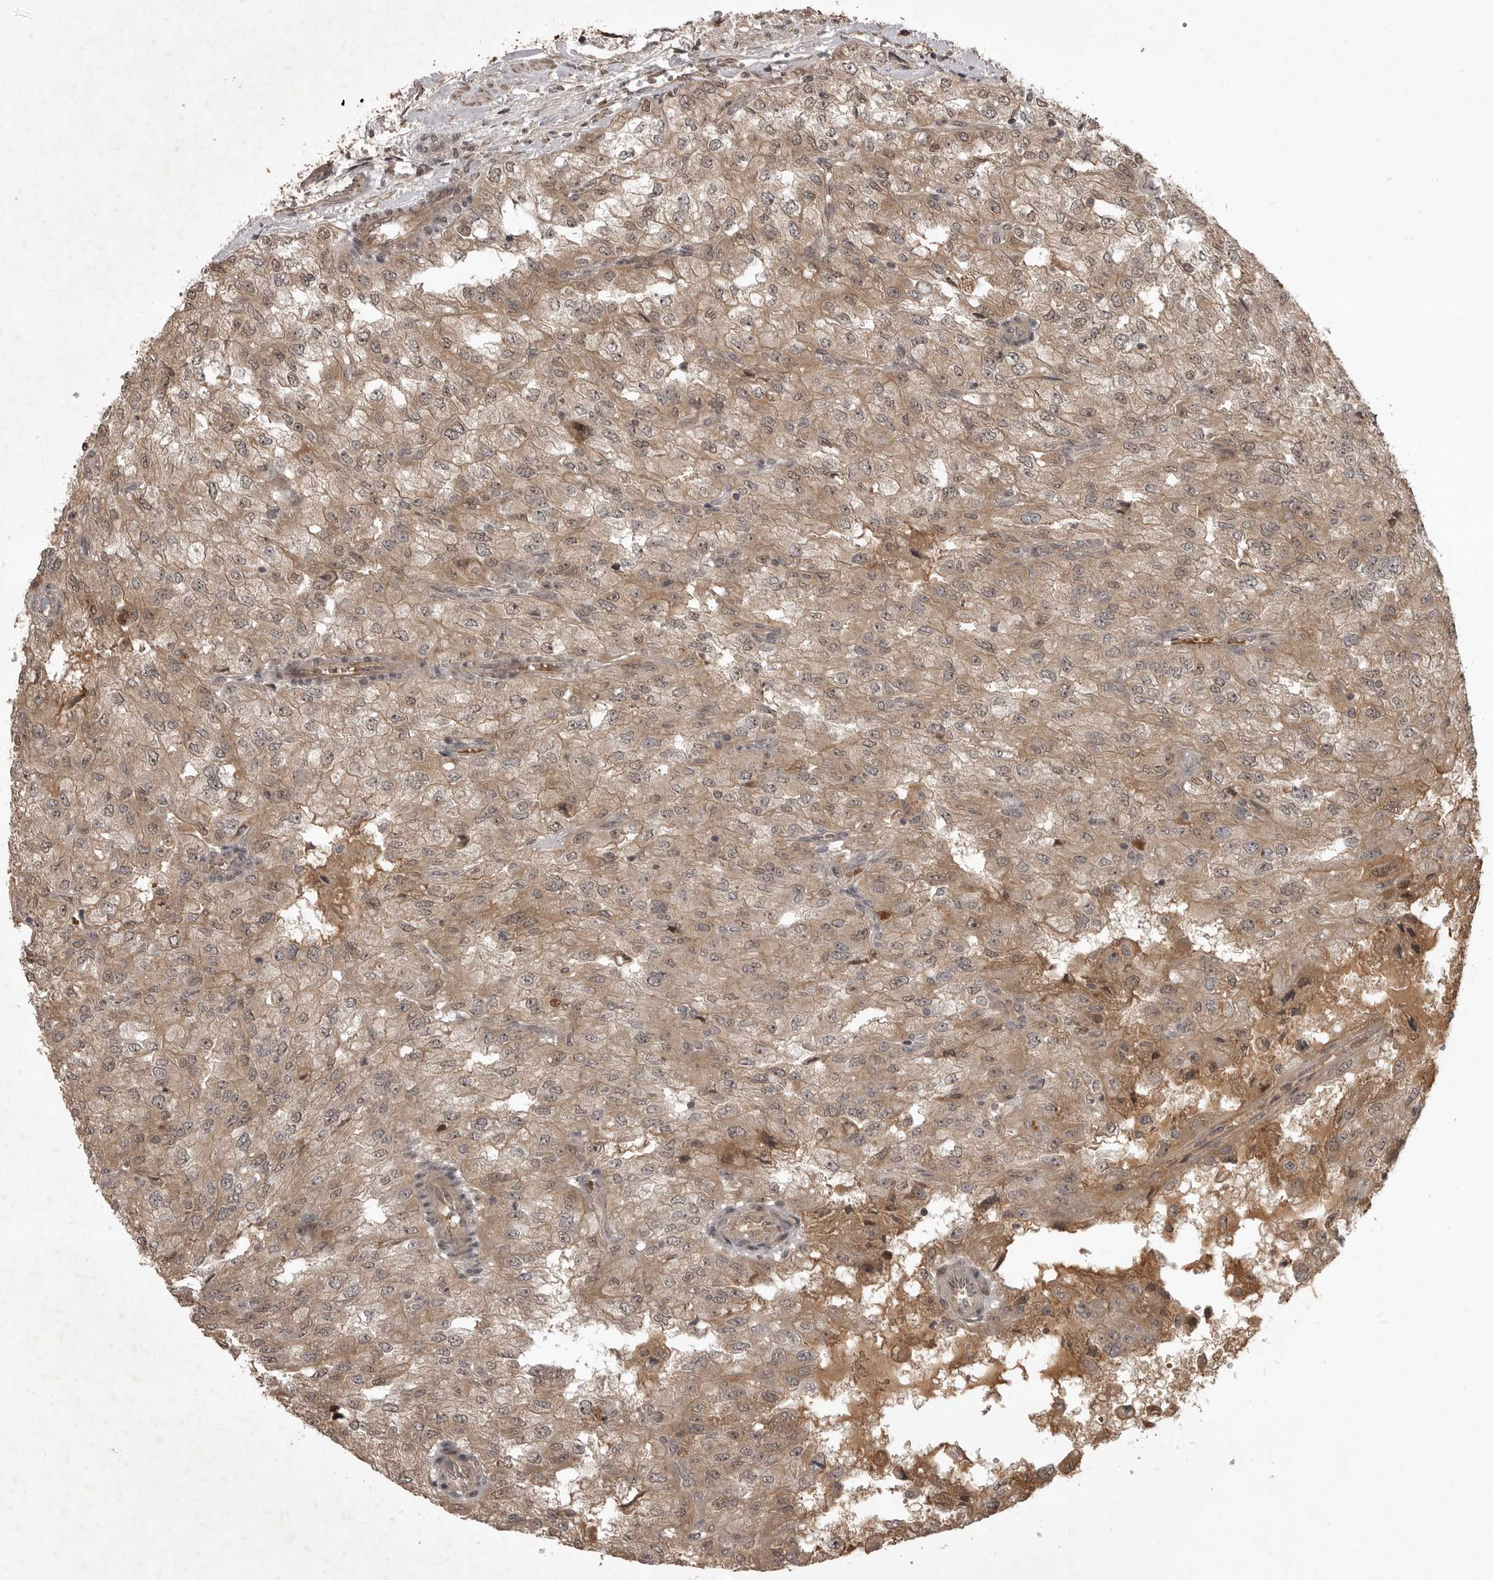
{"staining": {"intensity": "weak", "quantity": ">75%", "location": "cytoplasmic/membranous"}, "tissue": "renal cancer", "cell_type": "Tumor cells", "image_type": "cancer", "snomed": [{"axis": "morphology", "description": "Adenocarcinoma, NOS"}, {"axis": "topography", "description": "Kidney"}], "caption": "Weak cytoplasmic/membranous expression for a protein is identified in approximately >75% of tumor cells of adenocarcinoma (renal) using immunohistochemistry (IHC).", "gene": "AKAP7", "patient": {"sex": "female", "age": 54}}